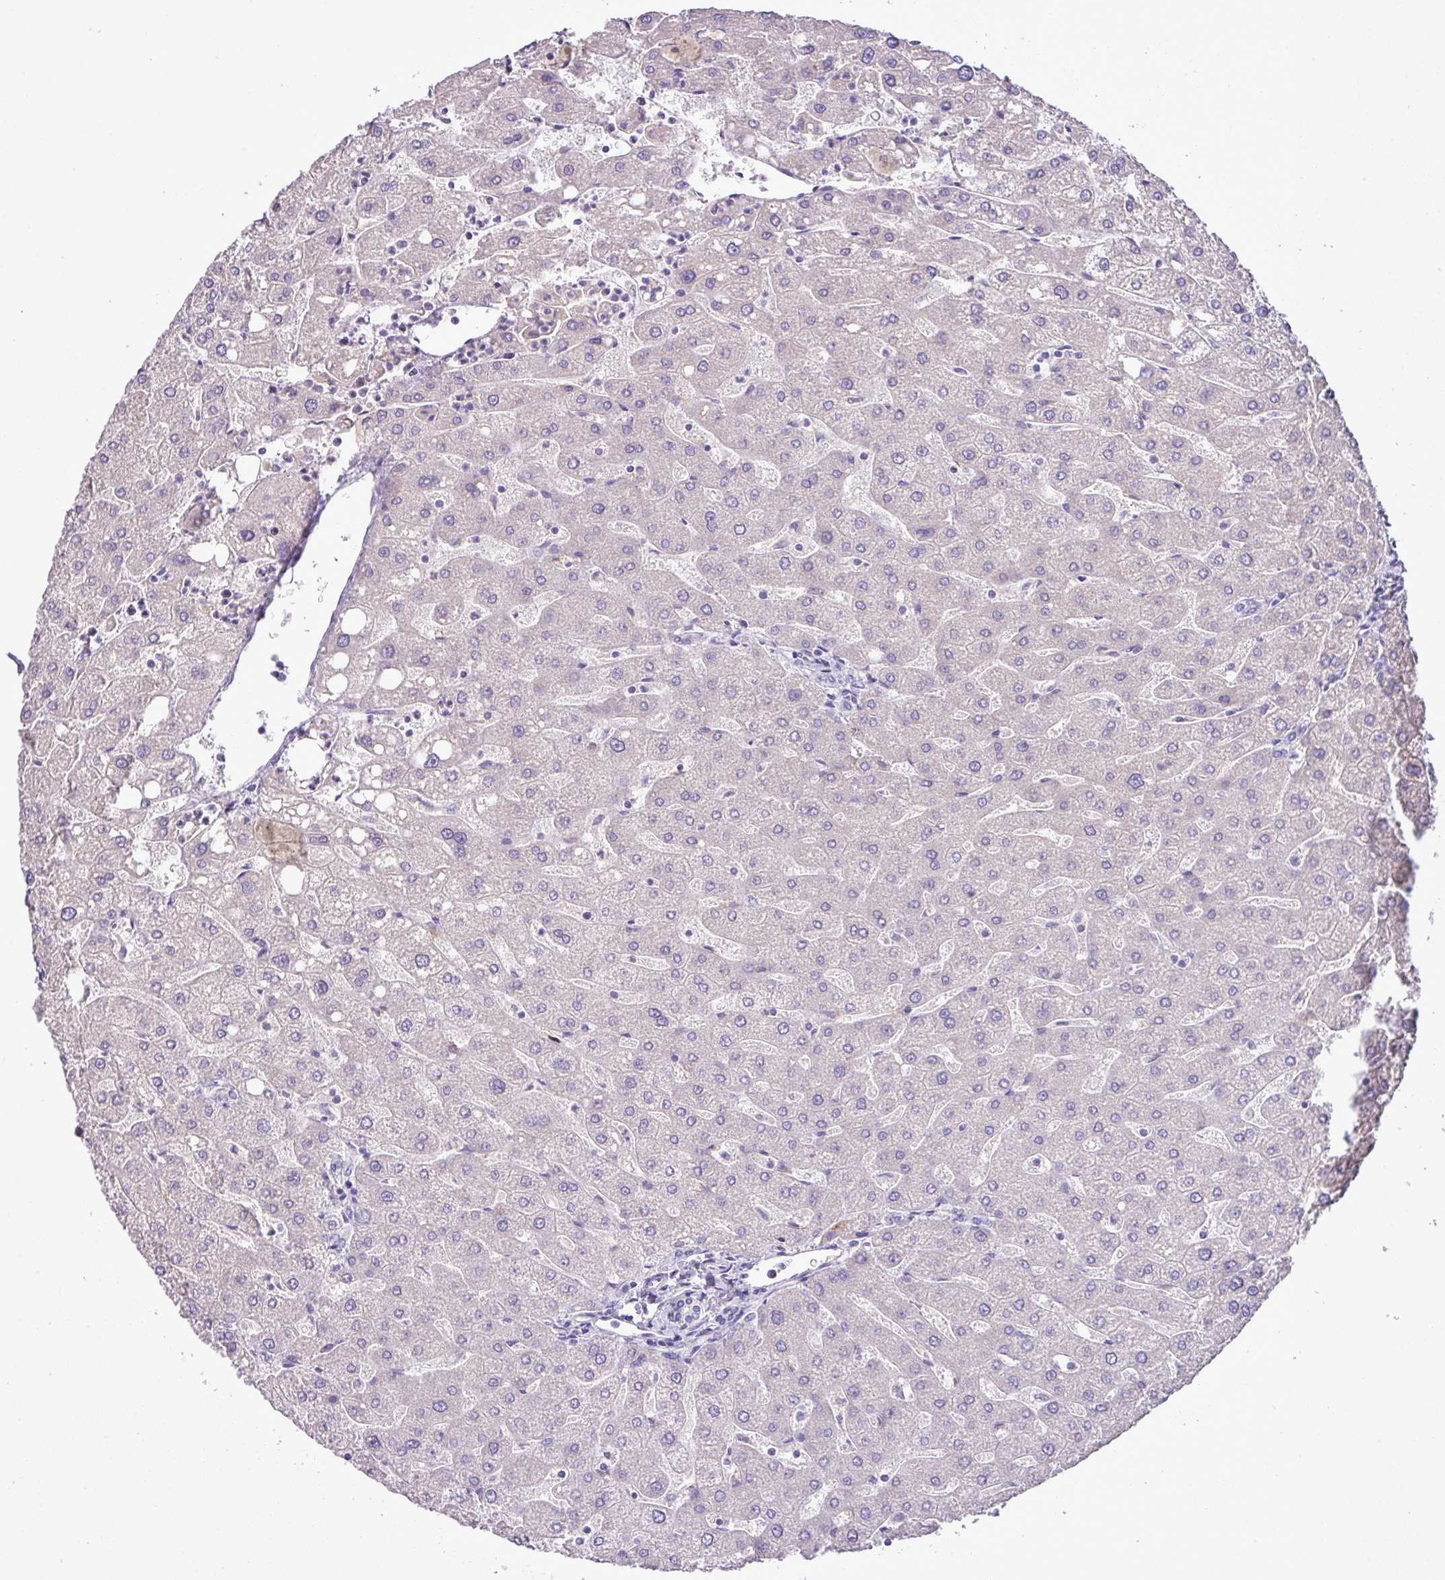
{"staining": {"intensity": "negative", "quantity": "none", "location": "none"}, "tissue": "liver", "cell_type": "Cholangiocytes", "image_type": "normal", "snomed": [{"axis": "morphology", "description": "Normal tissue, NOS"}, {"axis": "topography", "description": "Liver"}], "caption": "There is no significant positivity in cholangiocytes of liver. (Immunohistochemistry (ihc), brightfield microscopy, high magnification).", "gene": "BRINP2", "patient": {"sex": "male", "age": 67}}